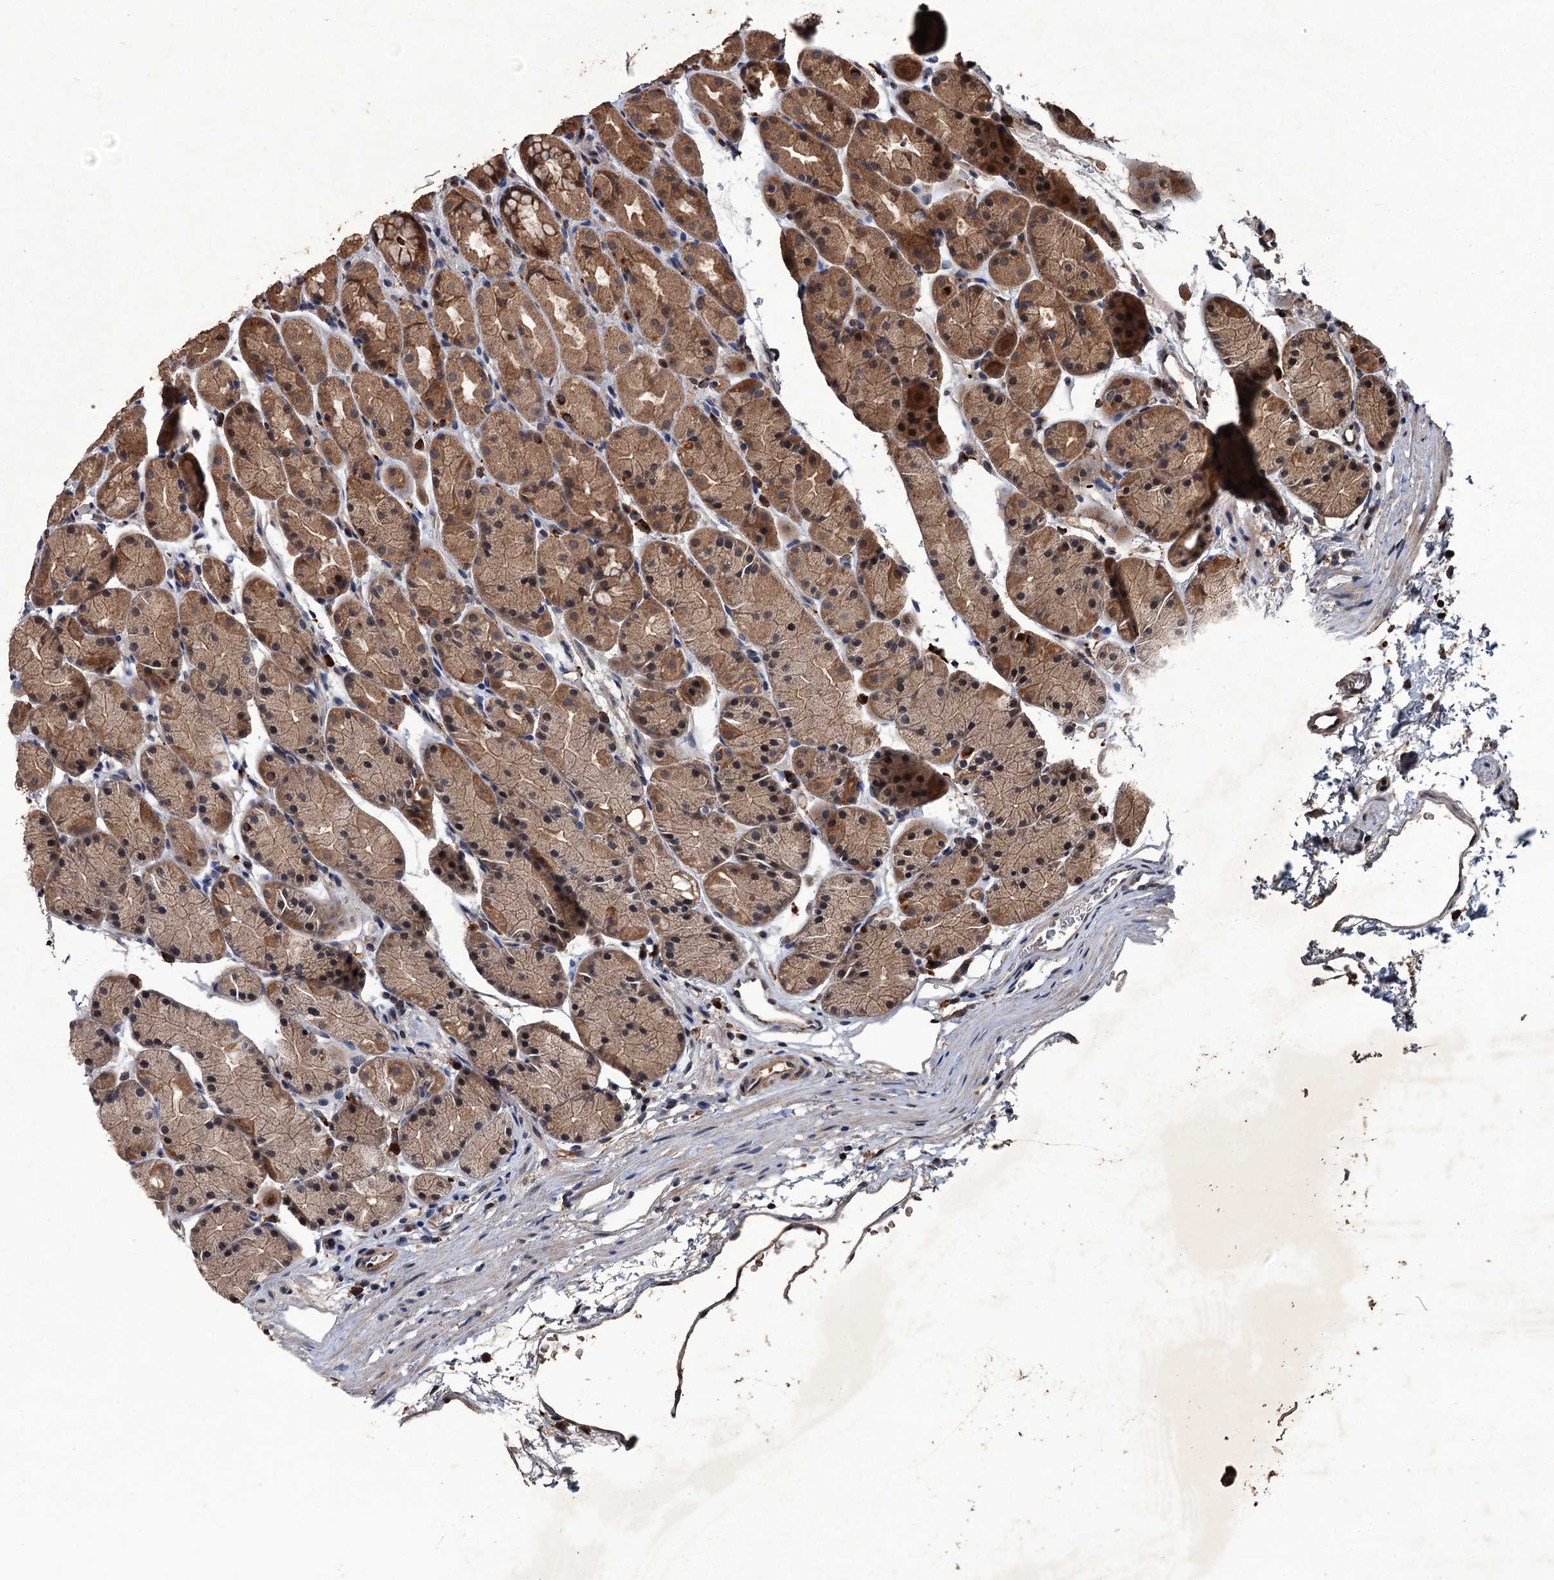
{"staining": {"intensity": "moderate", "quantity": ">75%", "location": "cytoplasmic/membranous"}, "tissue": "stomach", "cell_type": "Glandular cells", "image_type": "normal", "snomed": [{"axis": "morphology", "description": "Normal tissue, NOS"}, {"axis": "topography", "description": "Stomach, upper"}, {"axis": "topography", "description": "Stomach"}], "caption": "High-magnification brightfield microscopy of normal stomach stained with DAB (3,3'-diaminobenzidine) (brown) and counterstained with hematoxylin (blue). glandular cells exhibit moderate cytoplasmic/membranous expression is appreciated in about>75% of cells.", "gene": "ZNF438", "patient": {"sex": "male", "age": 47}}